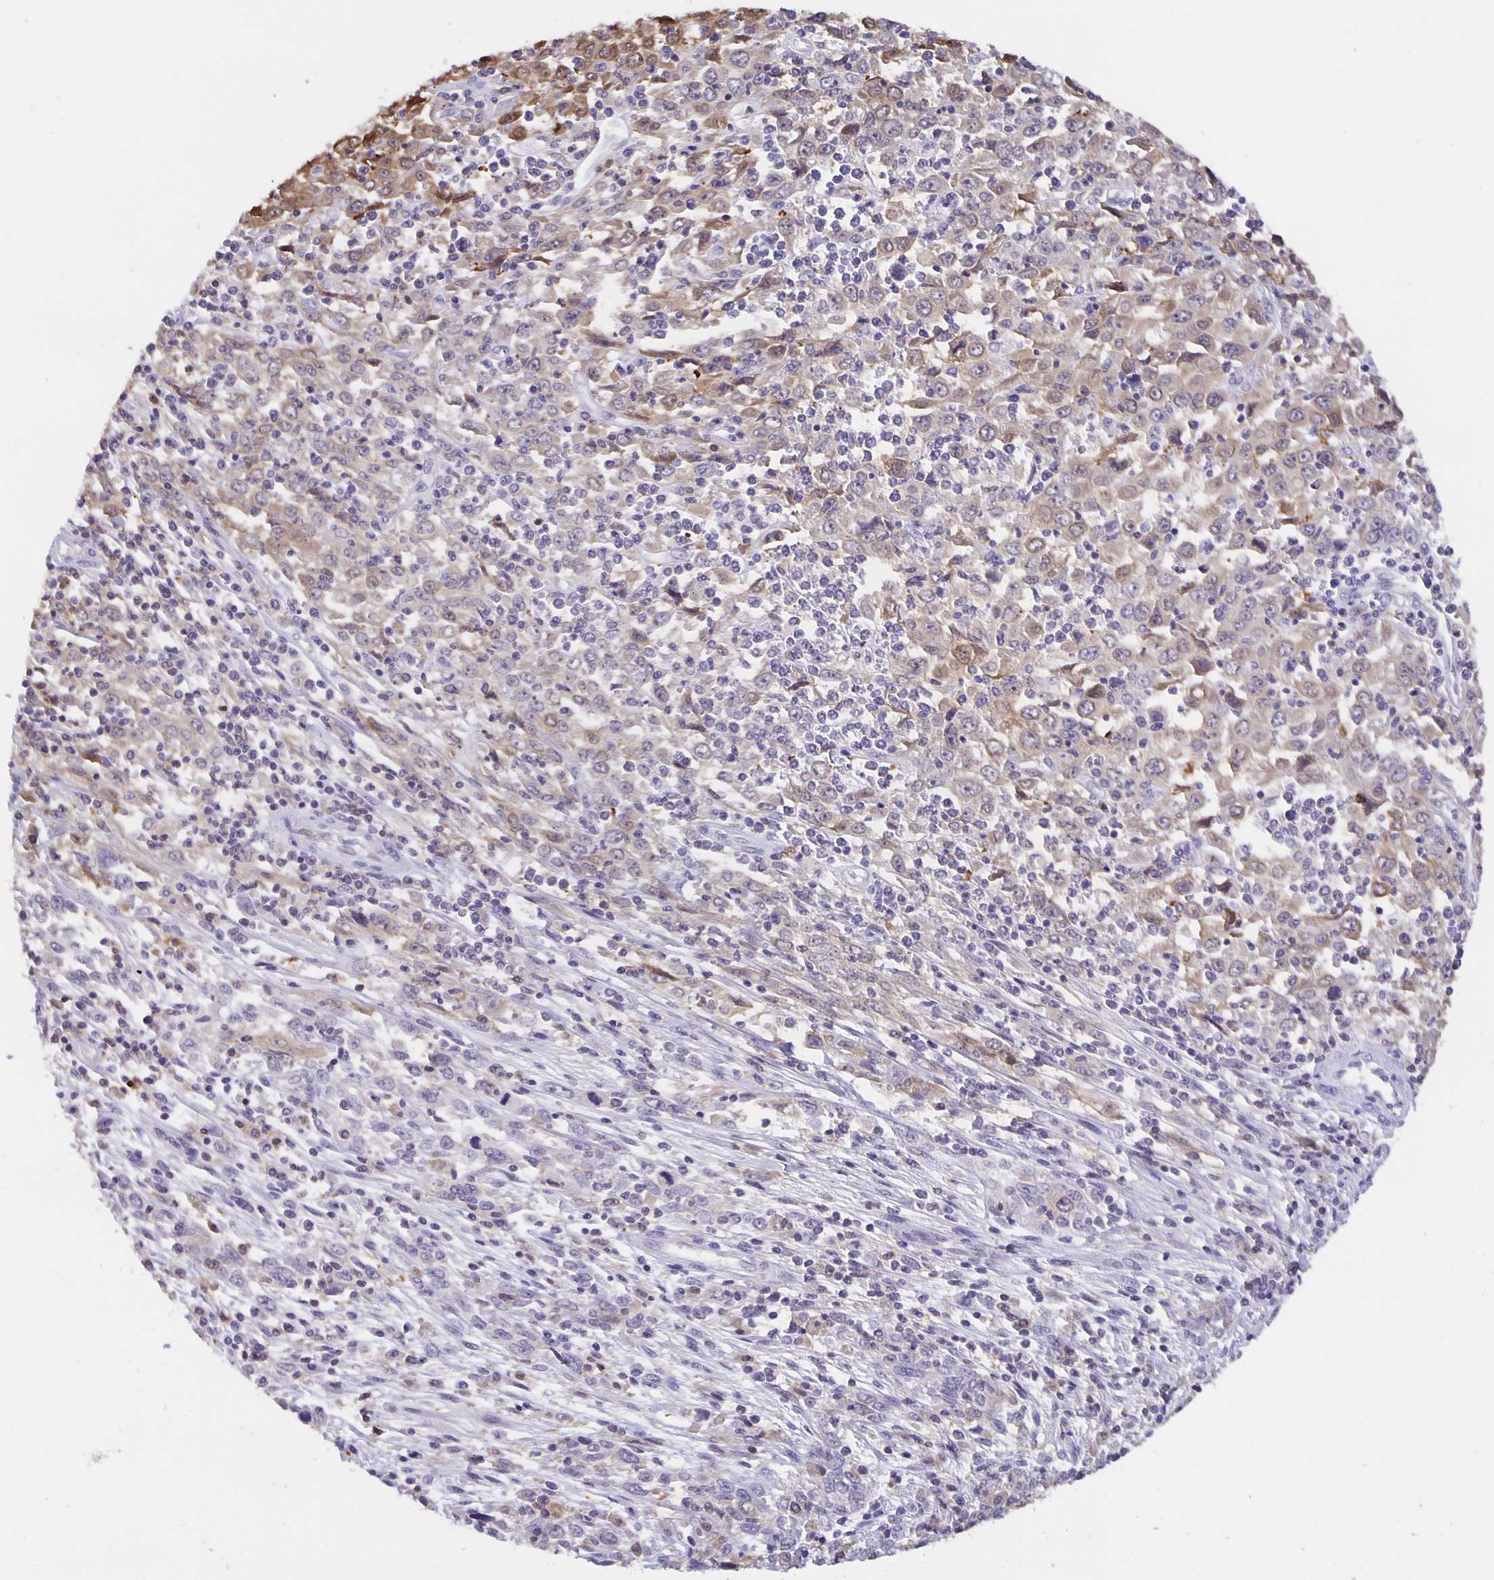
{"staining": {"intensity": "weak", "quantity": "<25%", "location": "cytoplasmic/membranous"}, "tissue": "cervical cancer", "cell_type": "Tumor cells", "image_type": "cancer", "snomed": [{"axis": "morphology", "description": "Adenocarcinoma, NOS"}, {"axis": "topography", "description": "Cervix"}], "caption": "A micrograph of human adenocarcinoma (cervical) is negative for staining in tumor cells.", "gene": "MARCHF6", "patient": {"sex": "female", "age": 40}}